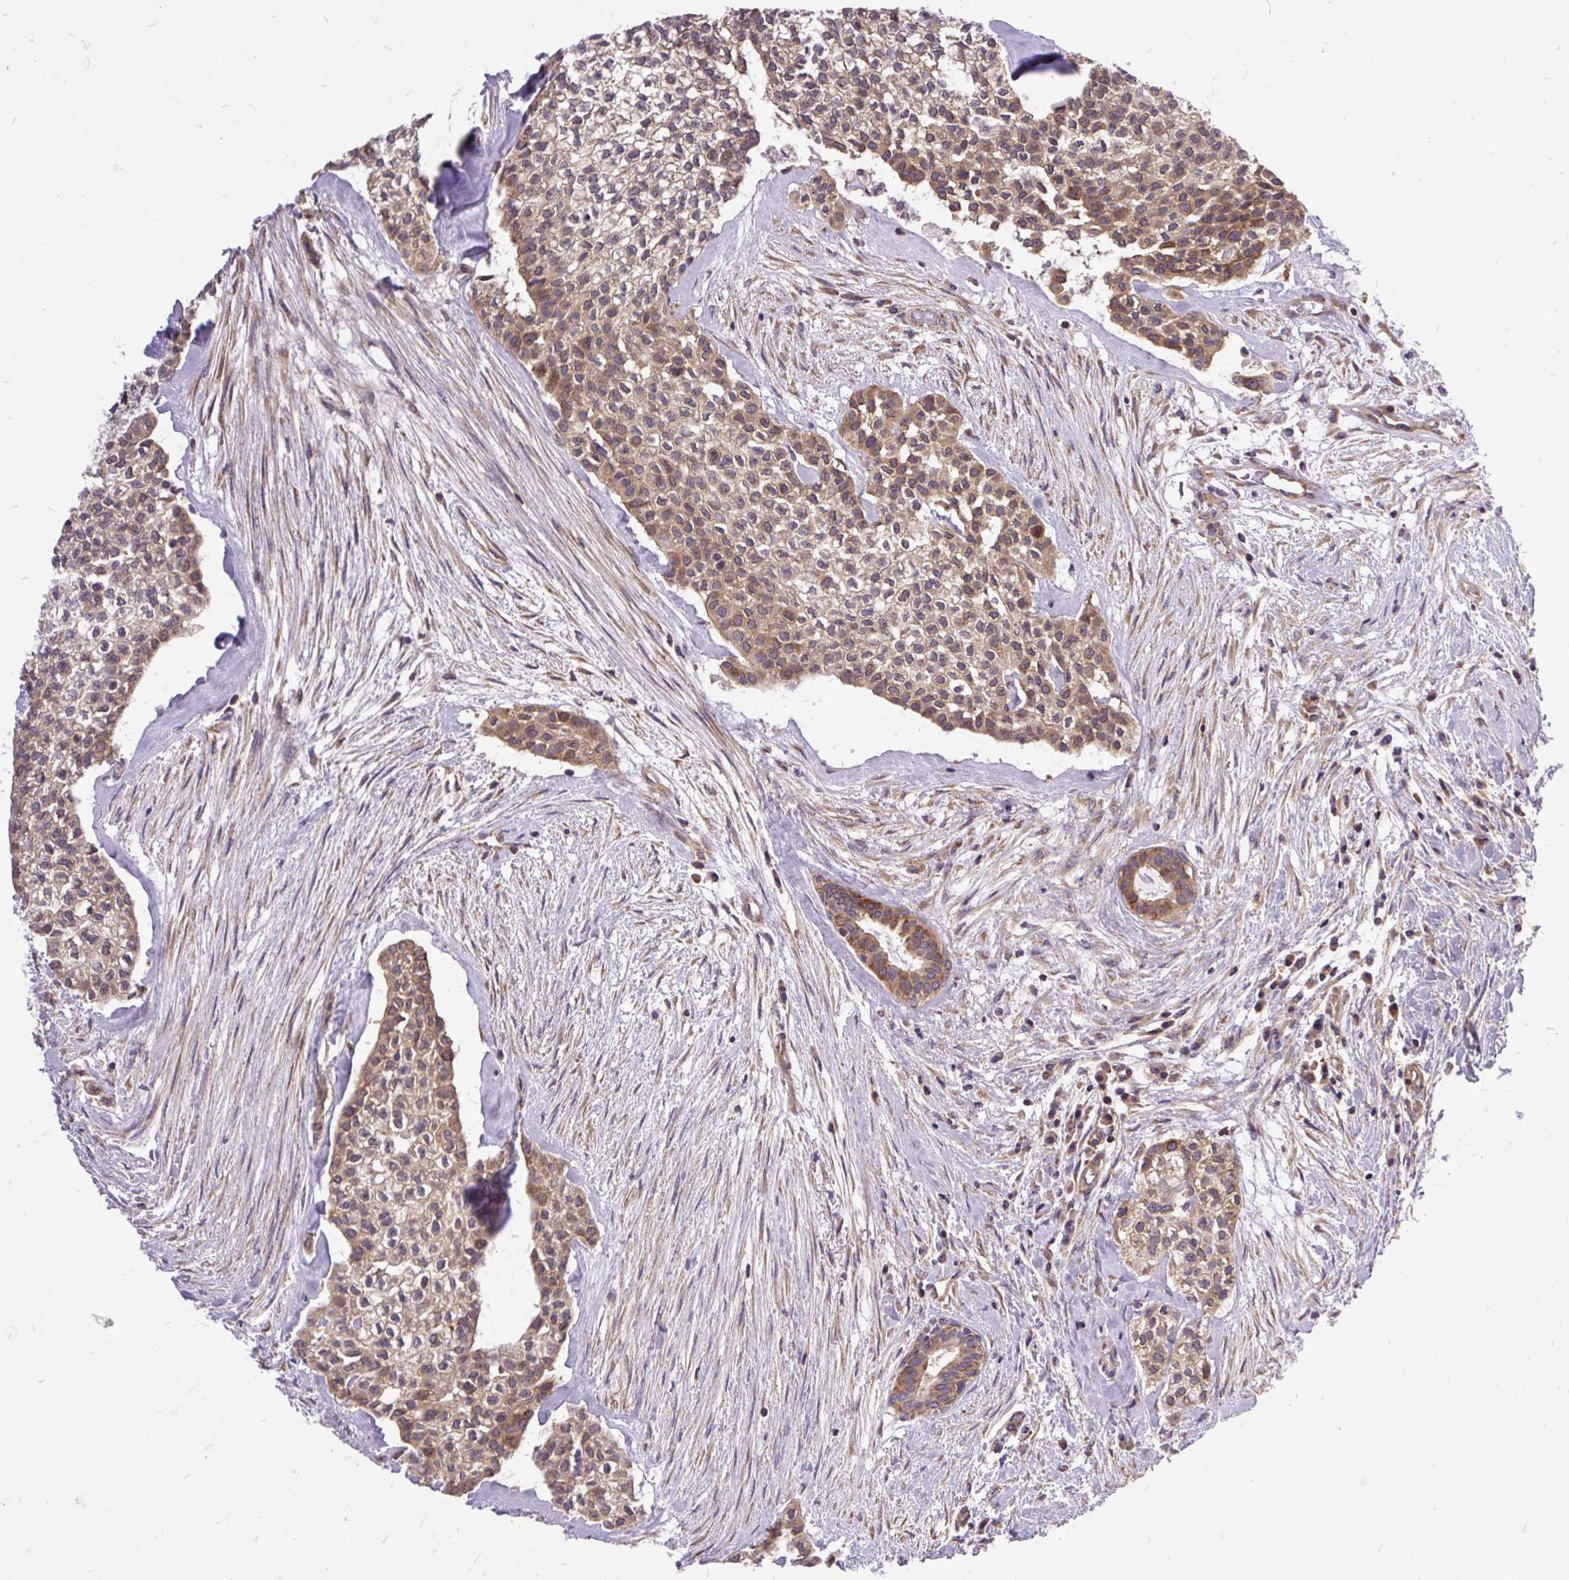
{"staining": {"intensity": "moderate", "quantity": "25%-75%", "location": "cytoplasmic/membranous"}, "tissue": "head and neck cancer", "cell_type": "Tumor cells", "image_type": "cancer", "snomed": [{"axis": "morphology", "description": "Adenocarcinoma, NOS"}, {"axis": "topography", "description": "Head-Neck"}], "caption": "A high-resolution photomicrograph shows immunohistochemistry (IHC) staining of head and neck cancer, which reveals moderate cytoplasmic/membranous positivity in about 25%-75% of tumor cells. The staining was performed using DAB, with brown indicating positive protein expression. Nuclei are stained blue with hematoxylin.", "gene": "TRIM17", "patient": {"sex": "male", "age": 81}}